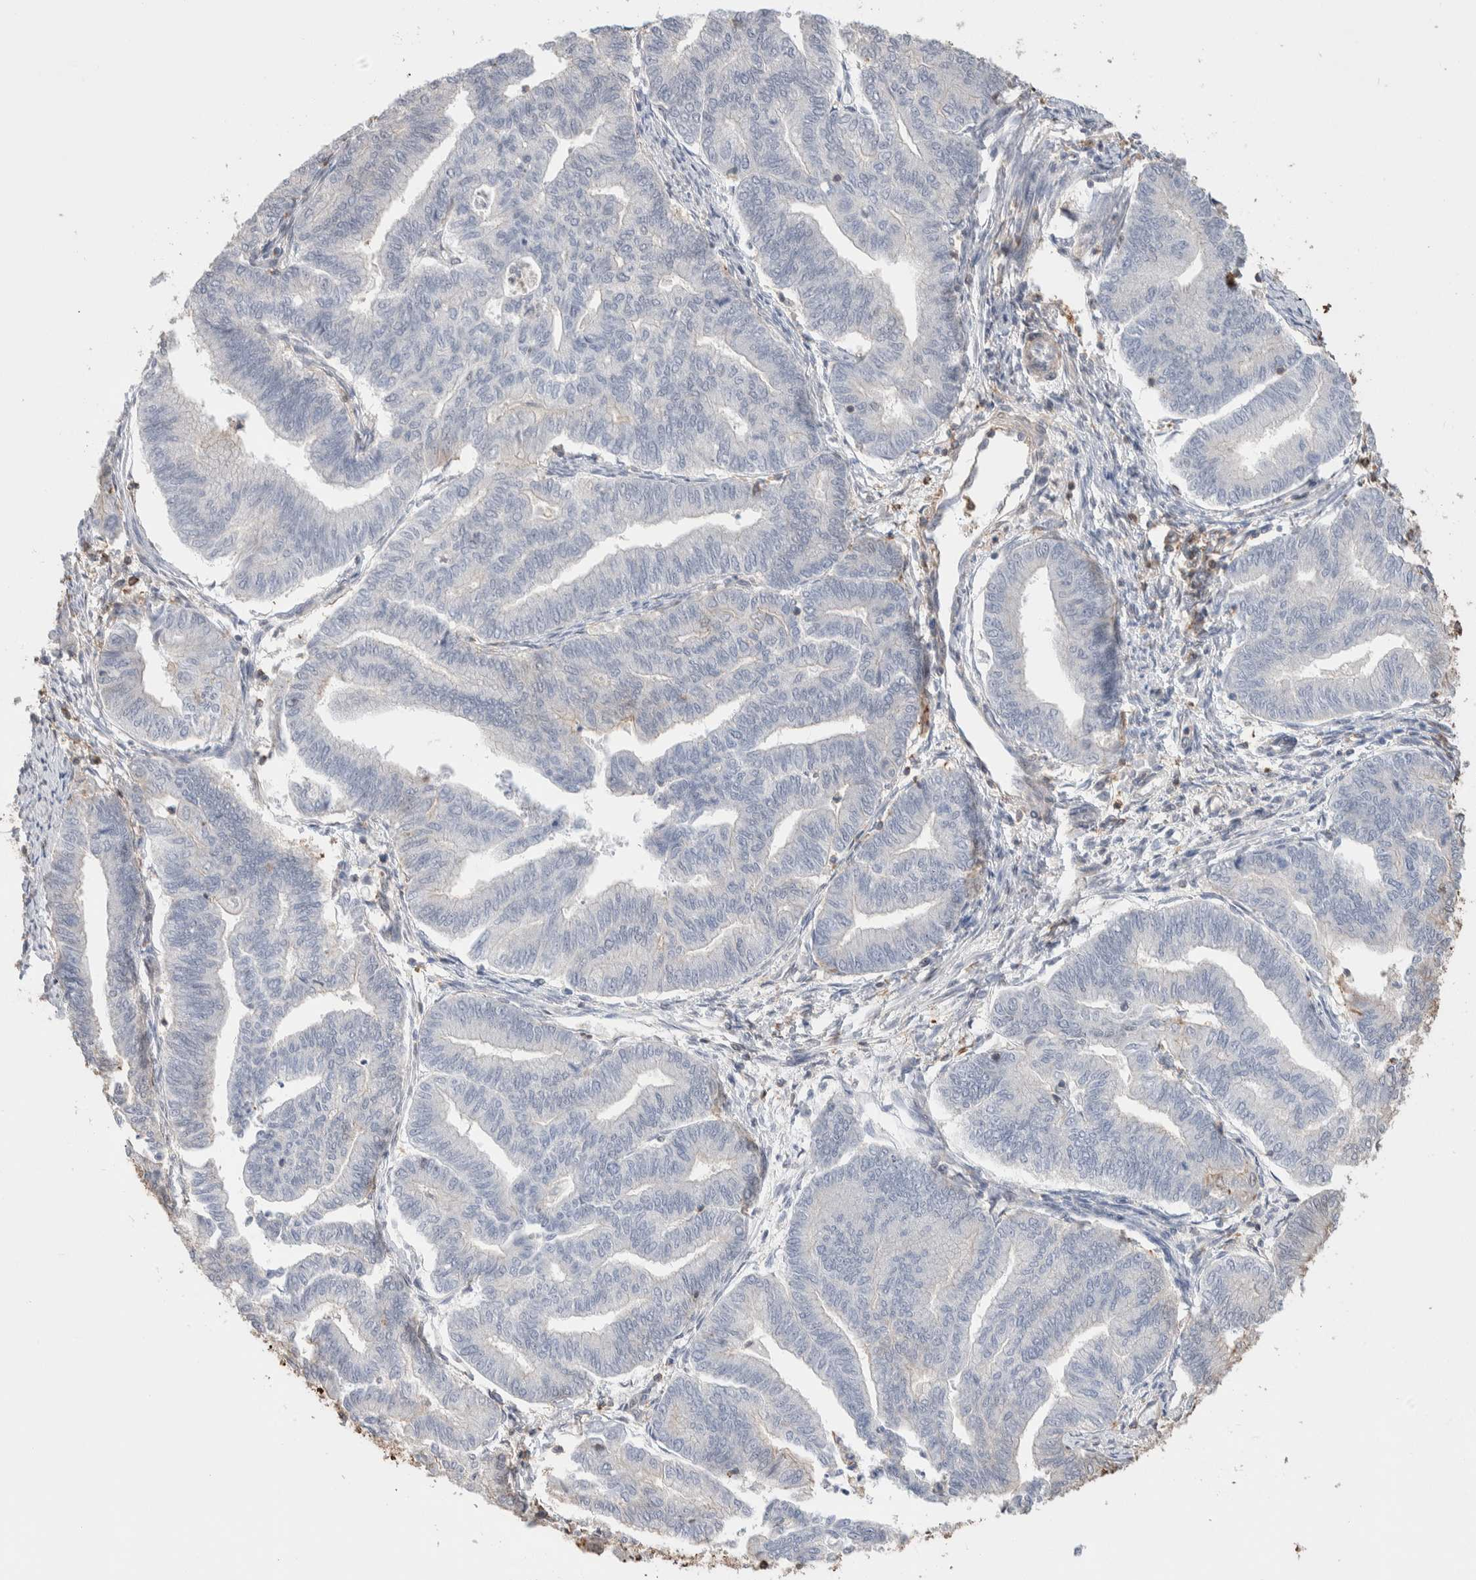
{"staining": {"intensity": "negative", "quantity": "none", "location": "none"}, "tissue": "endometrial cancer", "cell_type": "Tumor cells", "image_type": "cancer", "snomed": [{"axis": "morphology", "description": "Adenocarcinoma, NOS"}, {"axis": "topography", "description": "Endometrium"}], "caption": "Tumor cells are negative for protein expression in human endometrial cancer.", "gene": "ZNF704", "patient": {"sex": "female", "age": 79}}